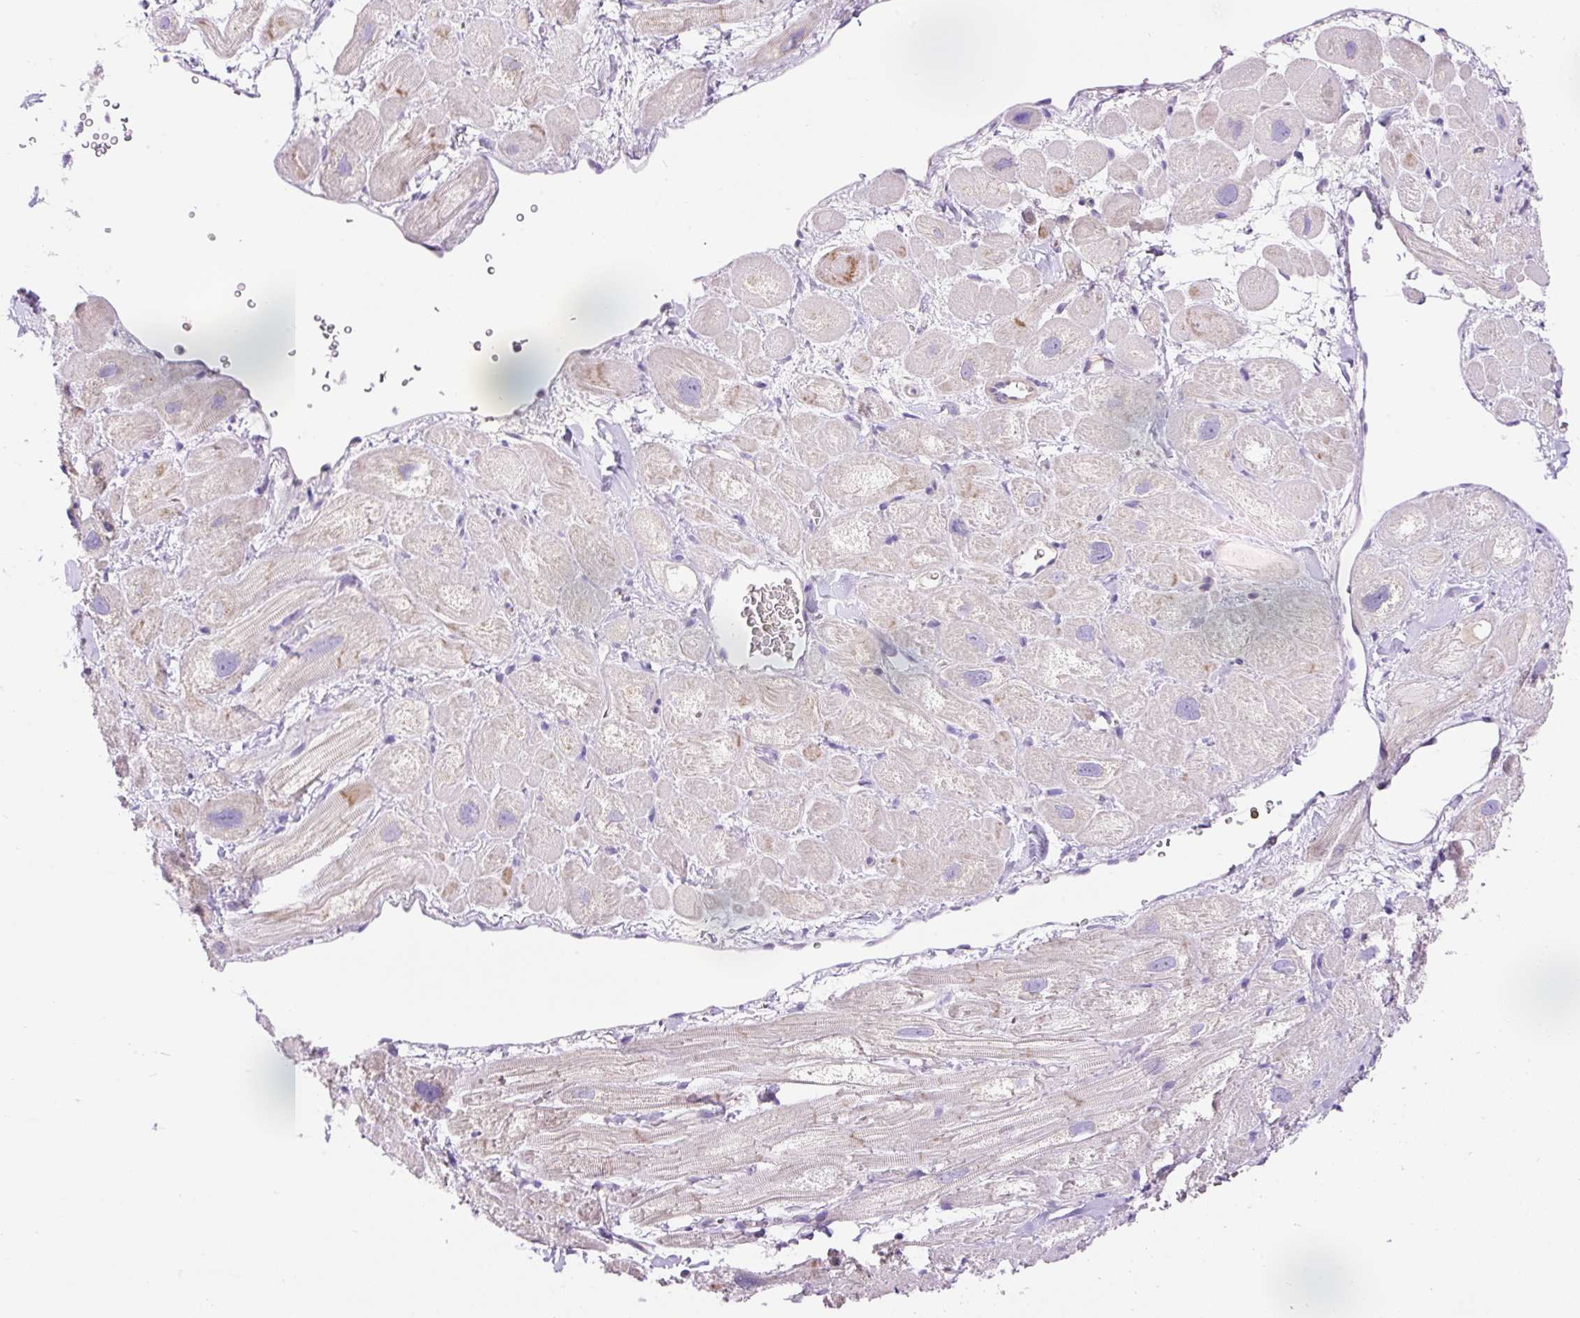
{"staining": {"intensity": "weak", "quantity": "<25%", "location": "cytoplasmic/membranous"}, "tissue": "heart muscle", "cell_type": "Cardiomyocytes", "image_type": "normal", "snomed": [{"axis": "morphology", "description": "Normal tissue, NOS"}, {"axis": "topography", "description": "Heart"}], "caption": "This micrograph is of benign heart muscle stained with immunohistochemistry (IHC) to label a protein in brown with the nuclei are counter-stained blue. There is no expression in cardiomyocytes.", "gene": "LHFPL5", "patient": {"sex": "male", "age": 49}}